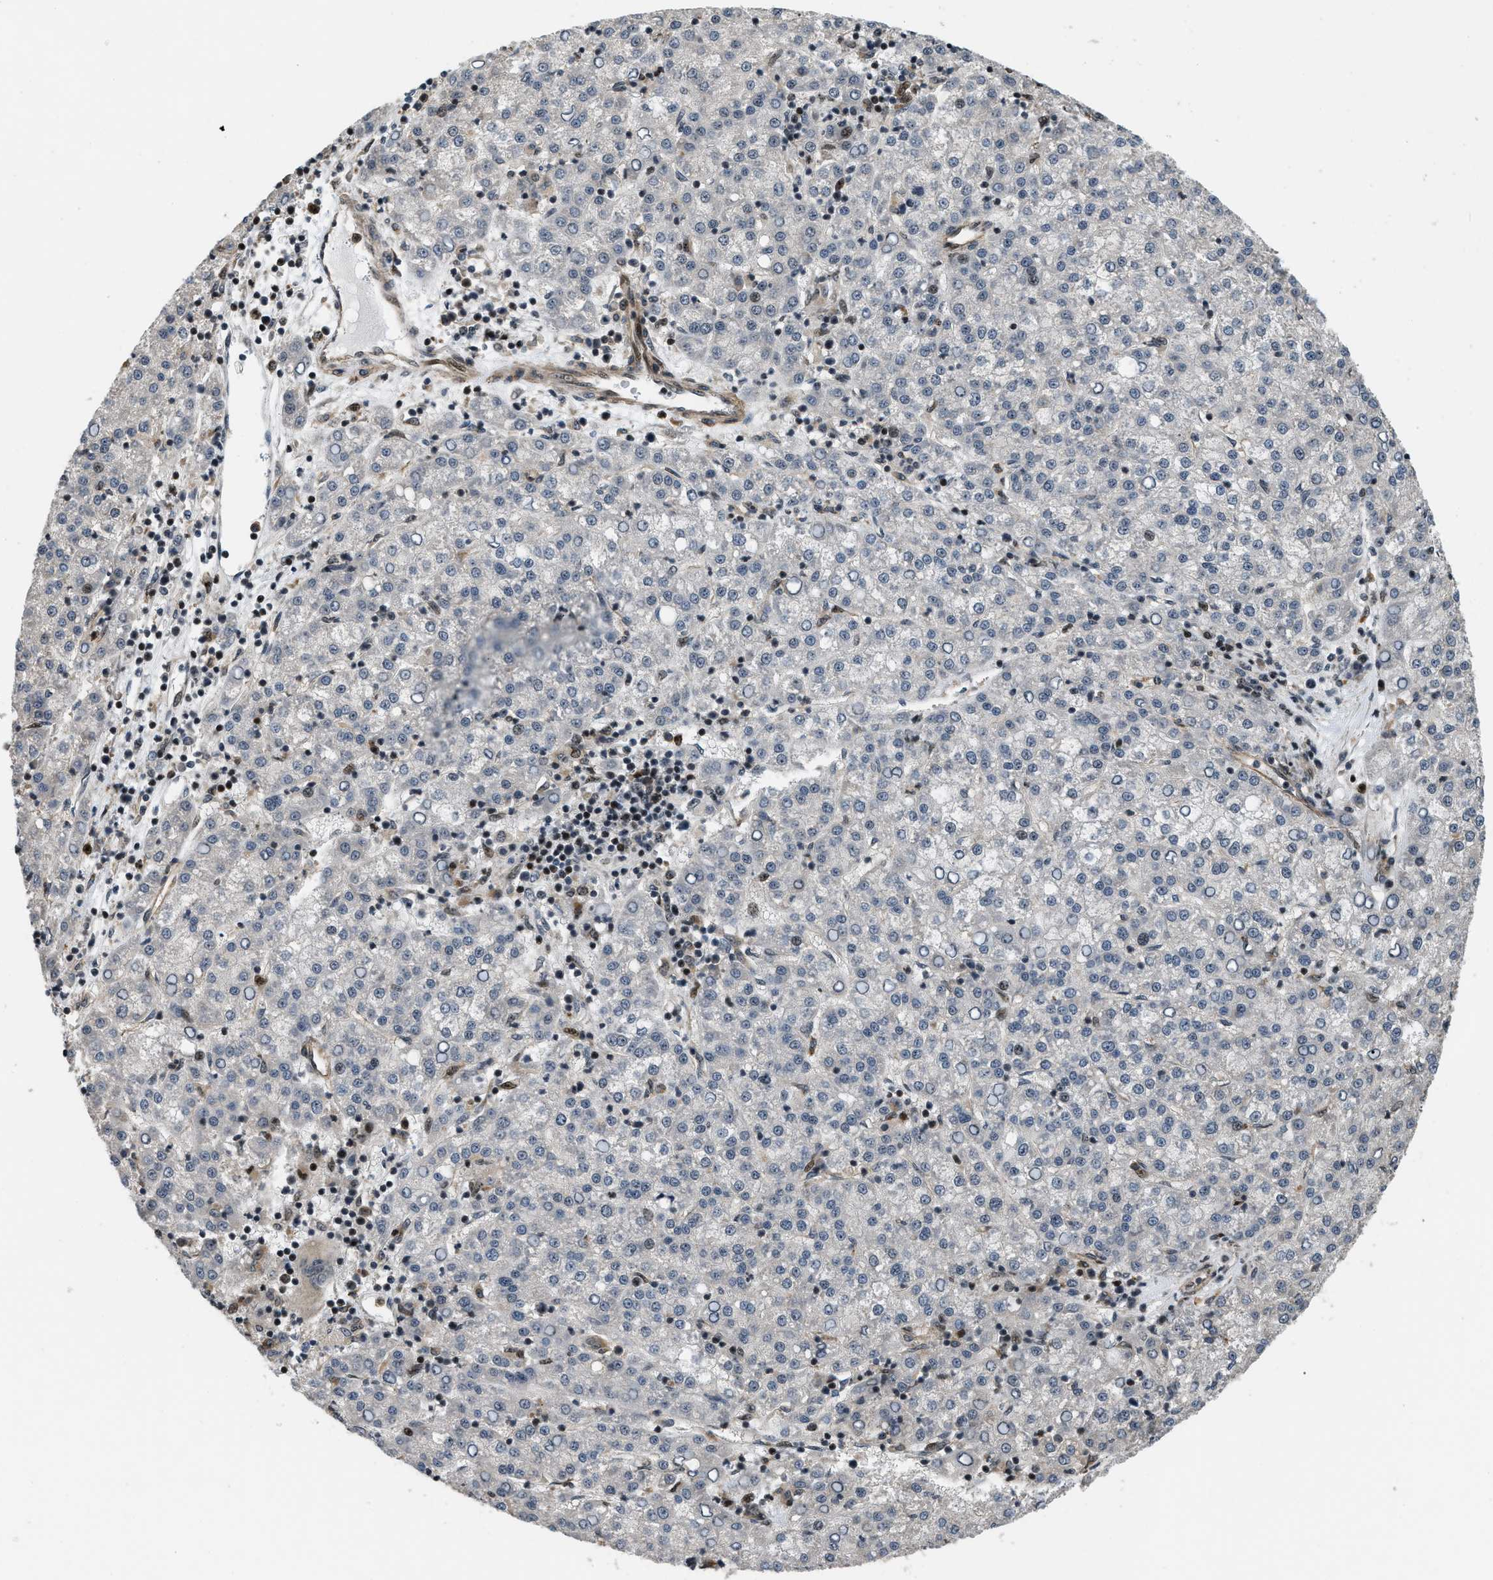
{"staining": {"intensity": "weak", "quantity": "<25%", "location": "nuclear"}, "tissue": "liver cancer", "cell_type": "Tumor cells", "image_type": "cancer", "snomed": [{"axis": "morphology", "description": "Carcinoma, Hepatocellular, NOS"}, {"axis": "topography", "description": "Liver"}], "caption": "IHC histopathology image of liver hepatocellular carcinoma stained for a protein (brown), which reveals no staining in tumor cells.", "gene": "LTA4H", "patient": {"sex": "female", "age": 58}}